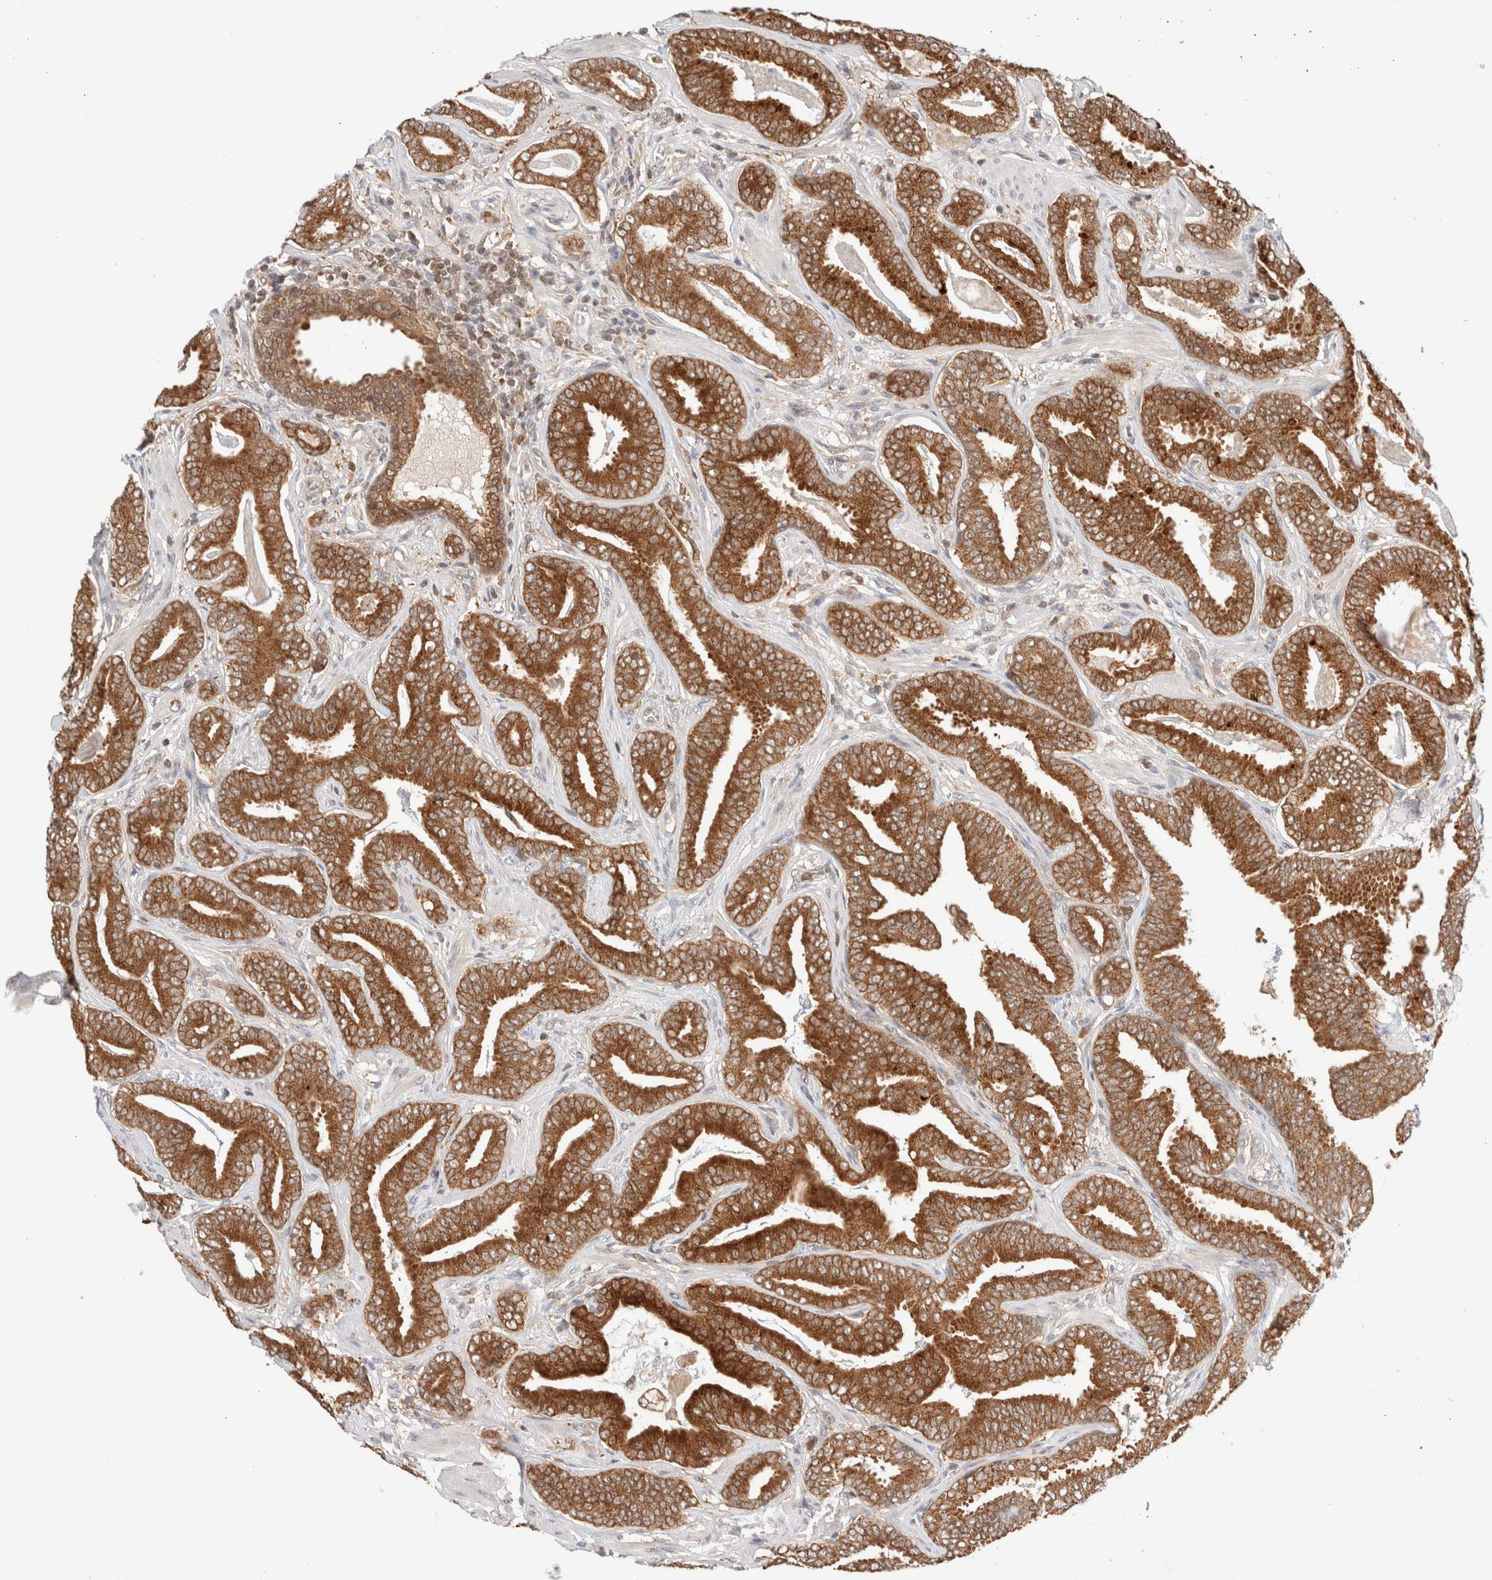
{"staining": {"intensity": "strong", "quantity": ">75%", "location": "cytoplasmic/membranous"}, "tissue": "prostate cancer", "cell_type": "Tumor cells", "image_type": "cancer", "snomed": [{"axis": "morphology", "description": "Adenocarcinoma, Low grade"}, {"axis": "topography", "description": "Prostate"}], "caption": "This image displays IHC staining of low-grade adenocarcinoma (prostate), with high strong cytoplasmic/membranous expression in about >75% of tumor cells.", "gene": "XKR4", "patient": {"sex": "male", "age": 62}}